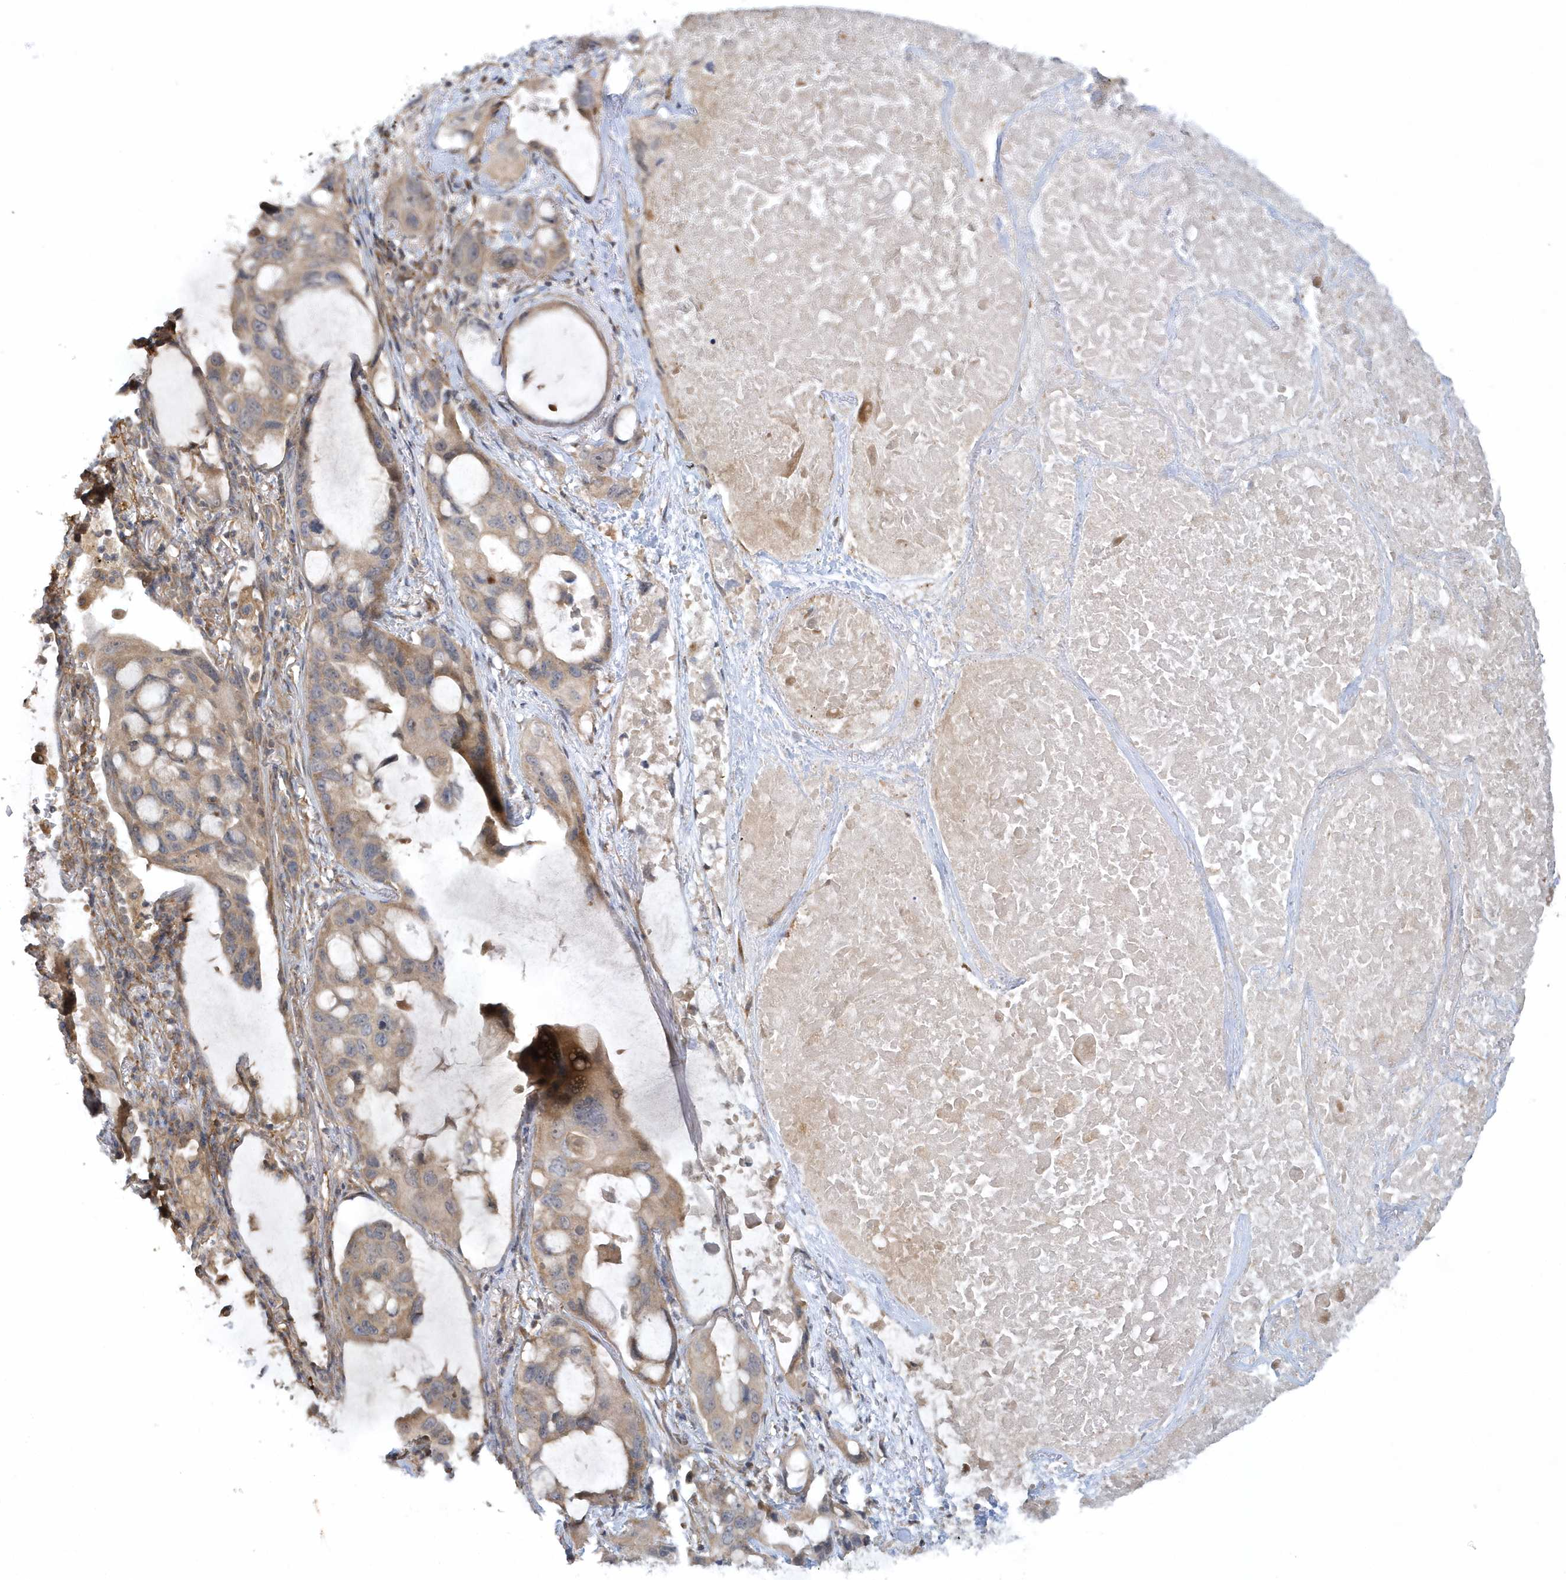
{"staining": {"intensity": "weak", "quantity": "25%-75%", "location": "cytoplasmic/membranous"}, "tissue": "lung cancer", "cell_type": "Tumor cells", "image_type": "cancer", "snomed": [{"axis": "morphology", "description": "Squamous cell carcinoma, NOS"}, {"axis": "topography", "description": "Lung"}], "caption": "Brown immunohistochemical staining in human lung squamous cell carcinoma demonstrates weak cytoplasmic/membranous staining in approximately 25%-75% of tumor cells. Using DAB (3,3'-diaminobenzidine) (brown) and hematoxylin (blue) stains, captured at high magnification using brightfield microscopy.", "gene": "THG1L", "patient": {"sex": "female", "age": 73}}